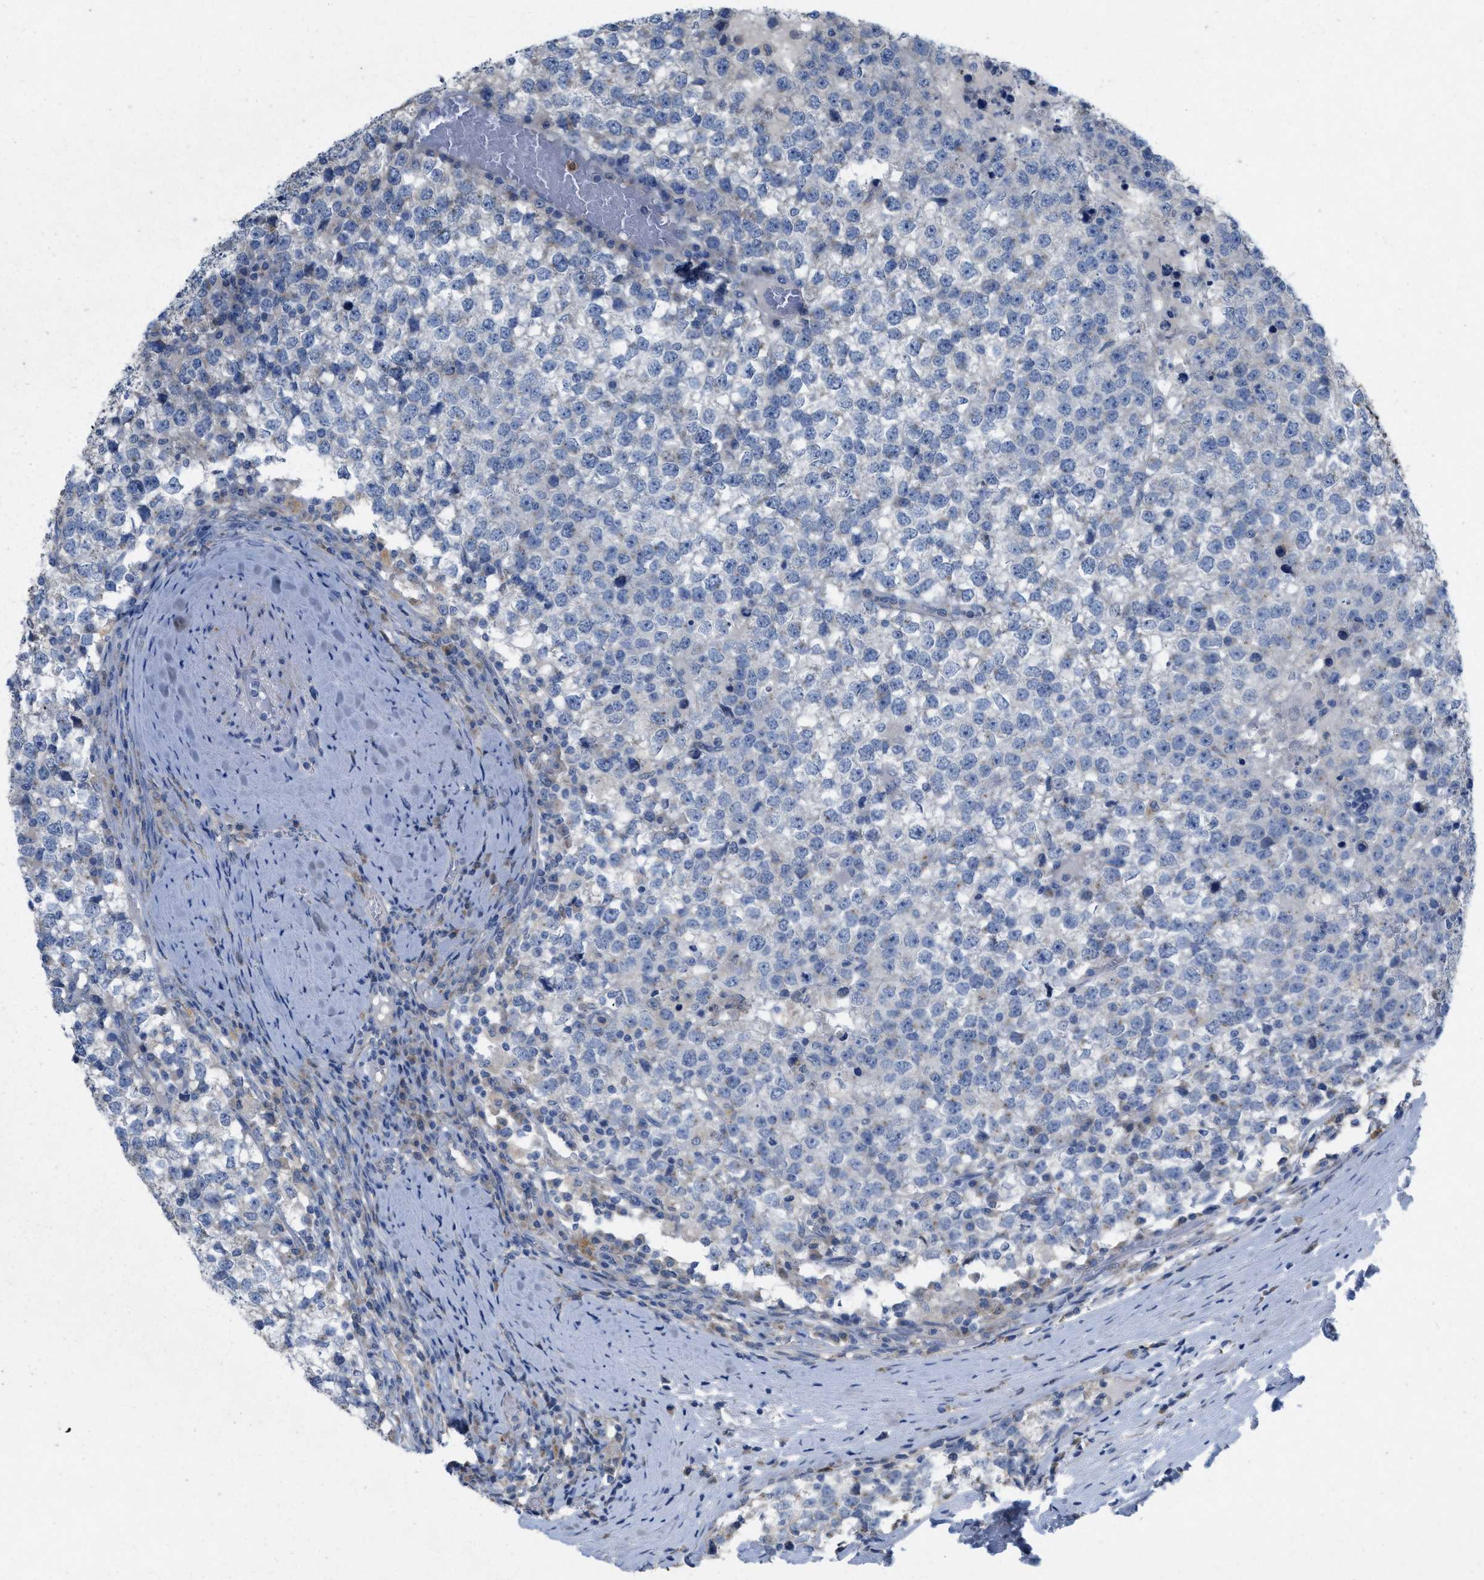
{"staining": {"intensity": "negative", "quantity": "none", "location": "none"}, "tissue": "testis cancer", "cell_type": "Tumor cells", "image_type": "cancer", "snomed": [{"axis": "morphology", "description": "Seminoma, NOS"}, {"axis": "topography", "description": "Testis"}], "caption": "Seminoma (testis) stained for a protein using immunohistochemistry (IHC) shows no positivity tumor cells.", "gene": "PLPPR5", "patient": {"sex": "male", "age": 65}}